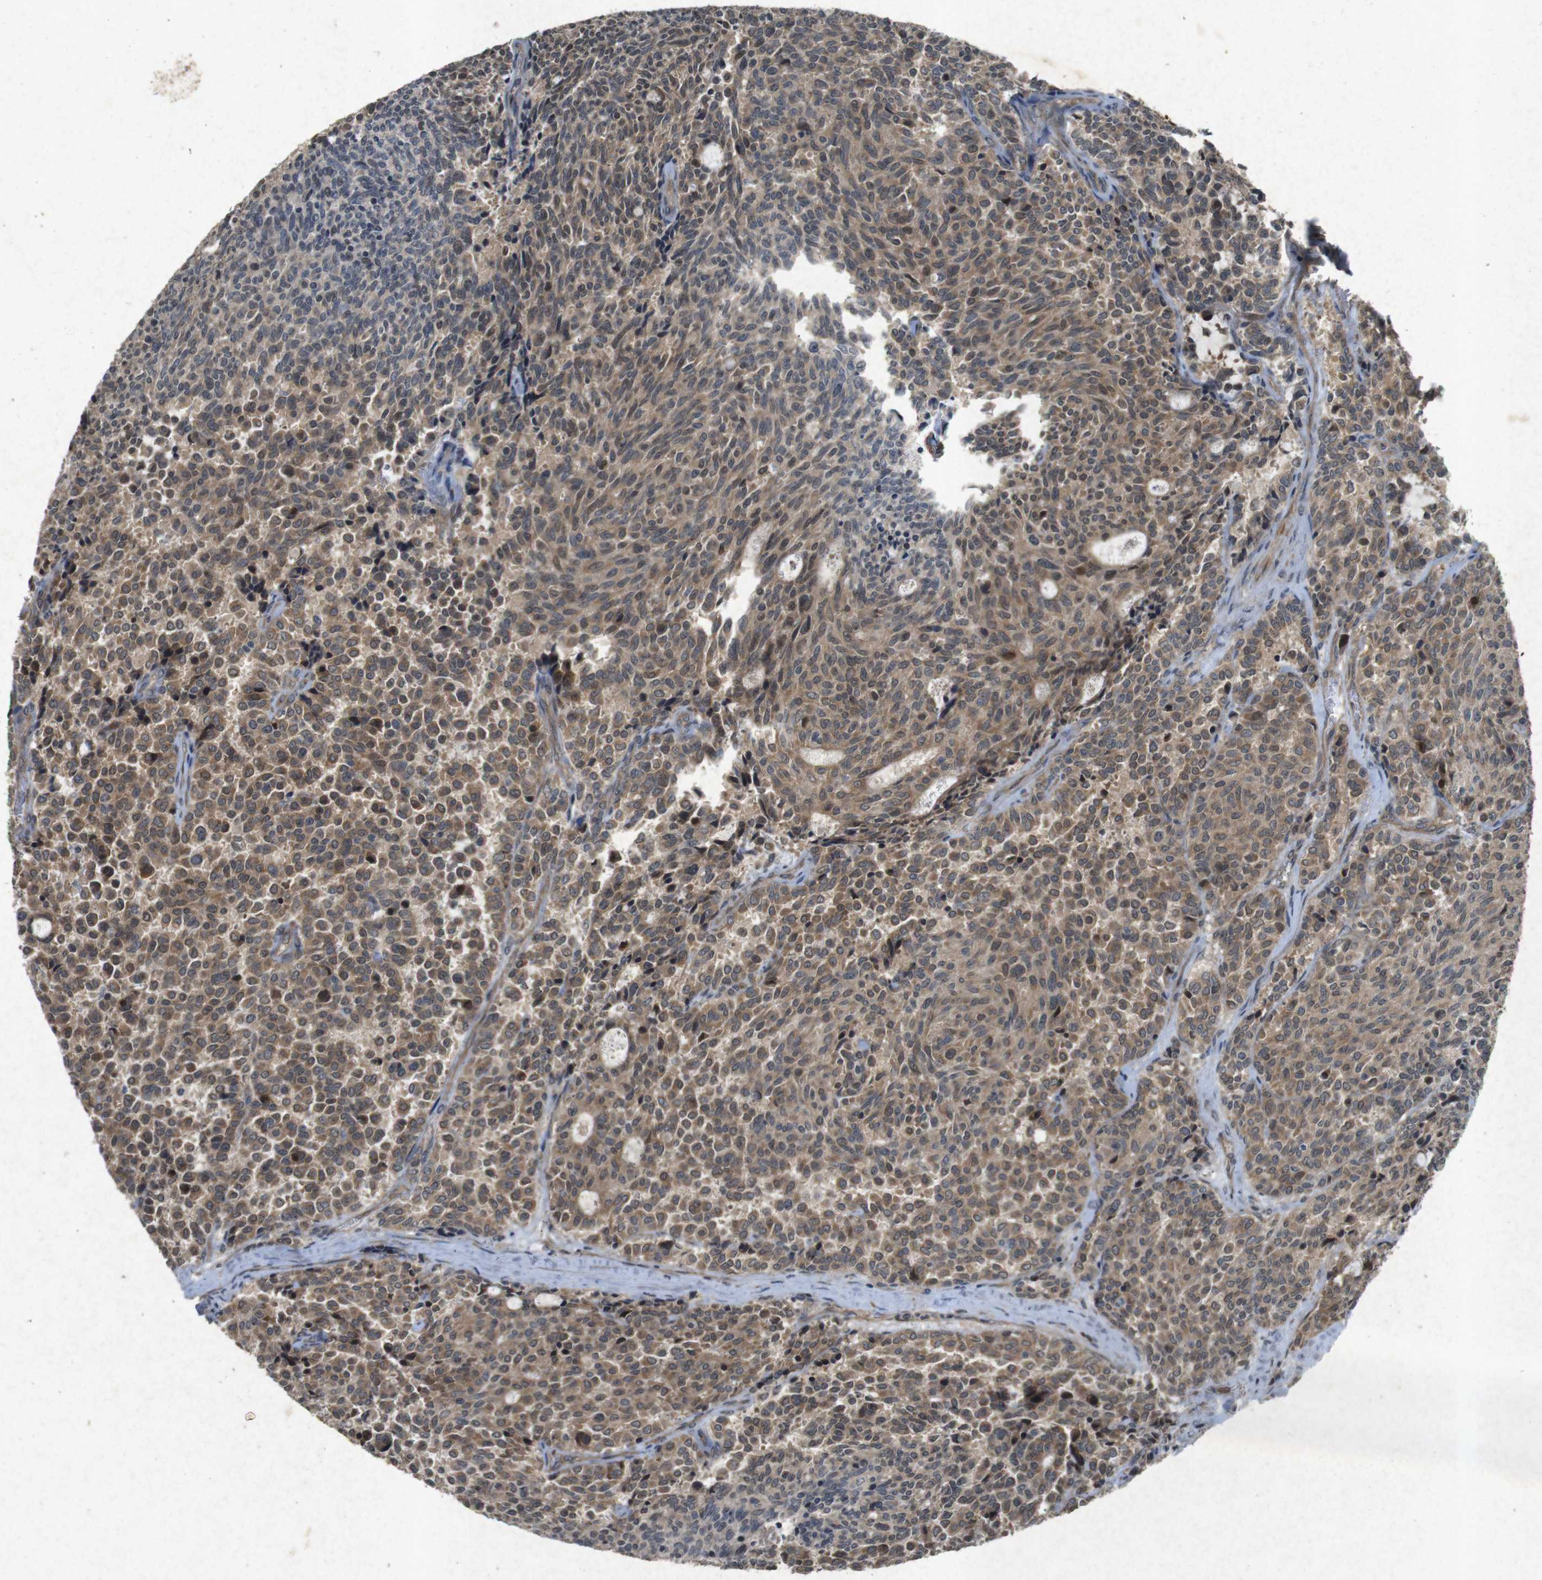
{"staining": {"intensity": "moderate", "quantity": ">75%", "location": "cytoplasmic/membranous"}, "tissue": "carcinoid", "cell_type": "Tumor cells", "image_type": "cancer", "snomed": [{"axis": "morphology", "description": "Carcinoid, malignant, NOS"}, {"axis": "topography", "description": "Pancreas"}], "caption": "Carcinoid tissue demonstrates moderate cytoplasmic/membranous expression in about >75% of tumor cells", "gene": "FLCN", "patient": {"sex": "female", "age": 54}}